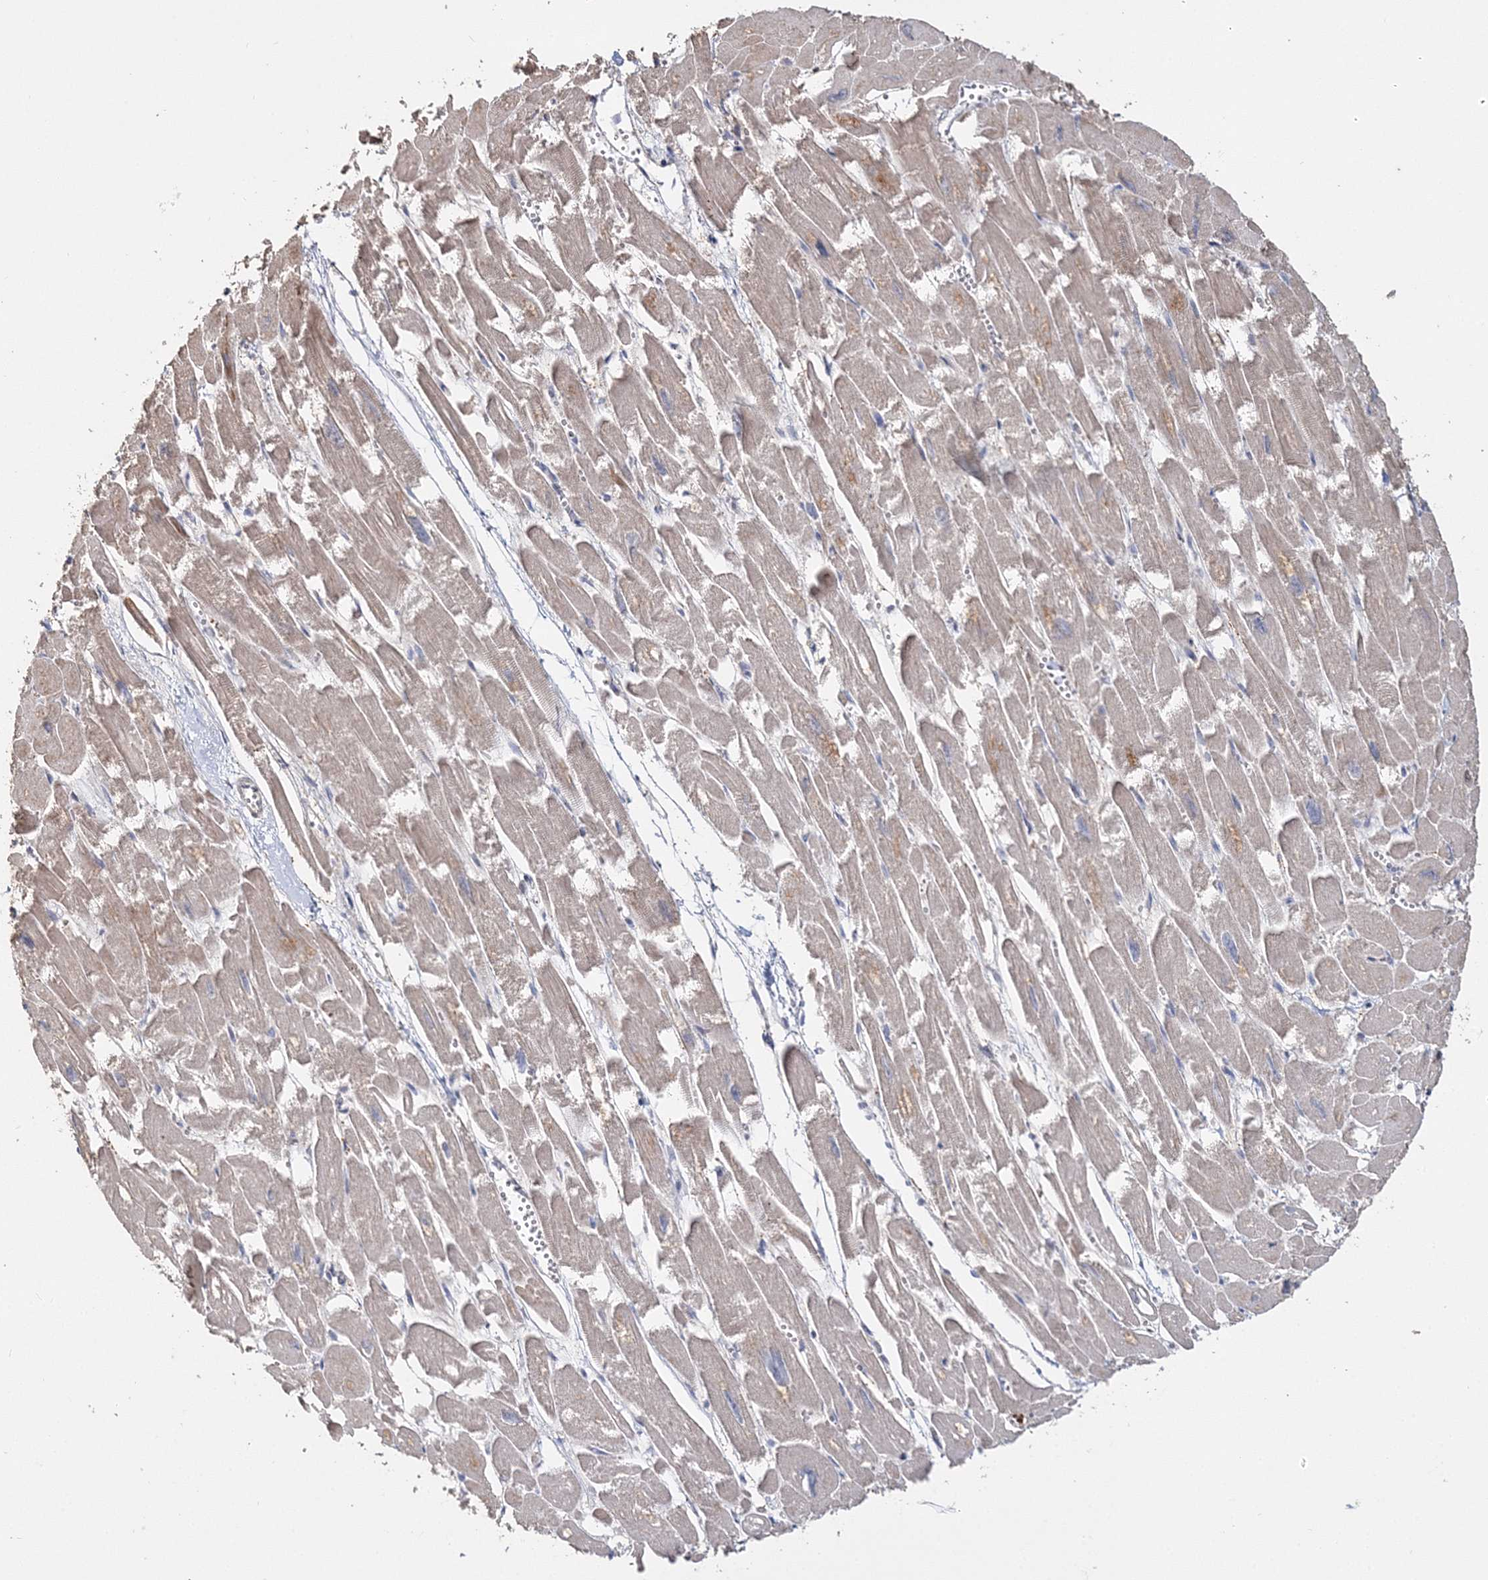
{"staining": {"intensity": "weak", "quantity": "<25%", "location": "cytoplasmic/membranous"}, "tissue": "heart muscle", "cell_type": "Cardiomyocytes", "image_type": "normal", "snomed": [{"axis": "morphology", "description": "Normal tissue, NOS"}, {"axis": "topography", "description": "Heart"}], "caption": "Normal heart muscle was stained to show a protein in brown. There is no significant staining in cardiomyocytes. (DAB immunohistochemistry visualized using brightfield microscopy, high magnification).", "gene": "GJB5", "patient": {"sex": "male", "age": 54}}